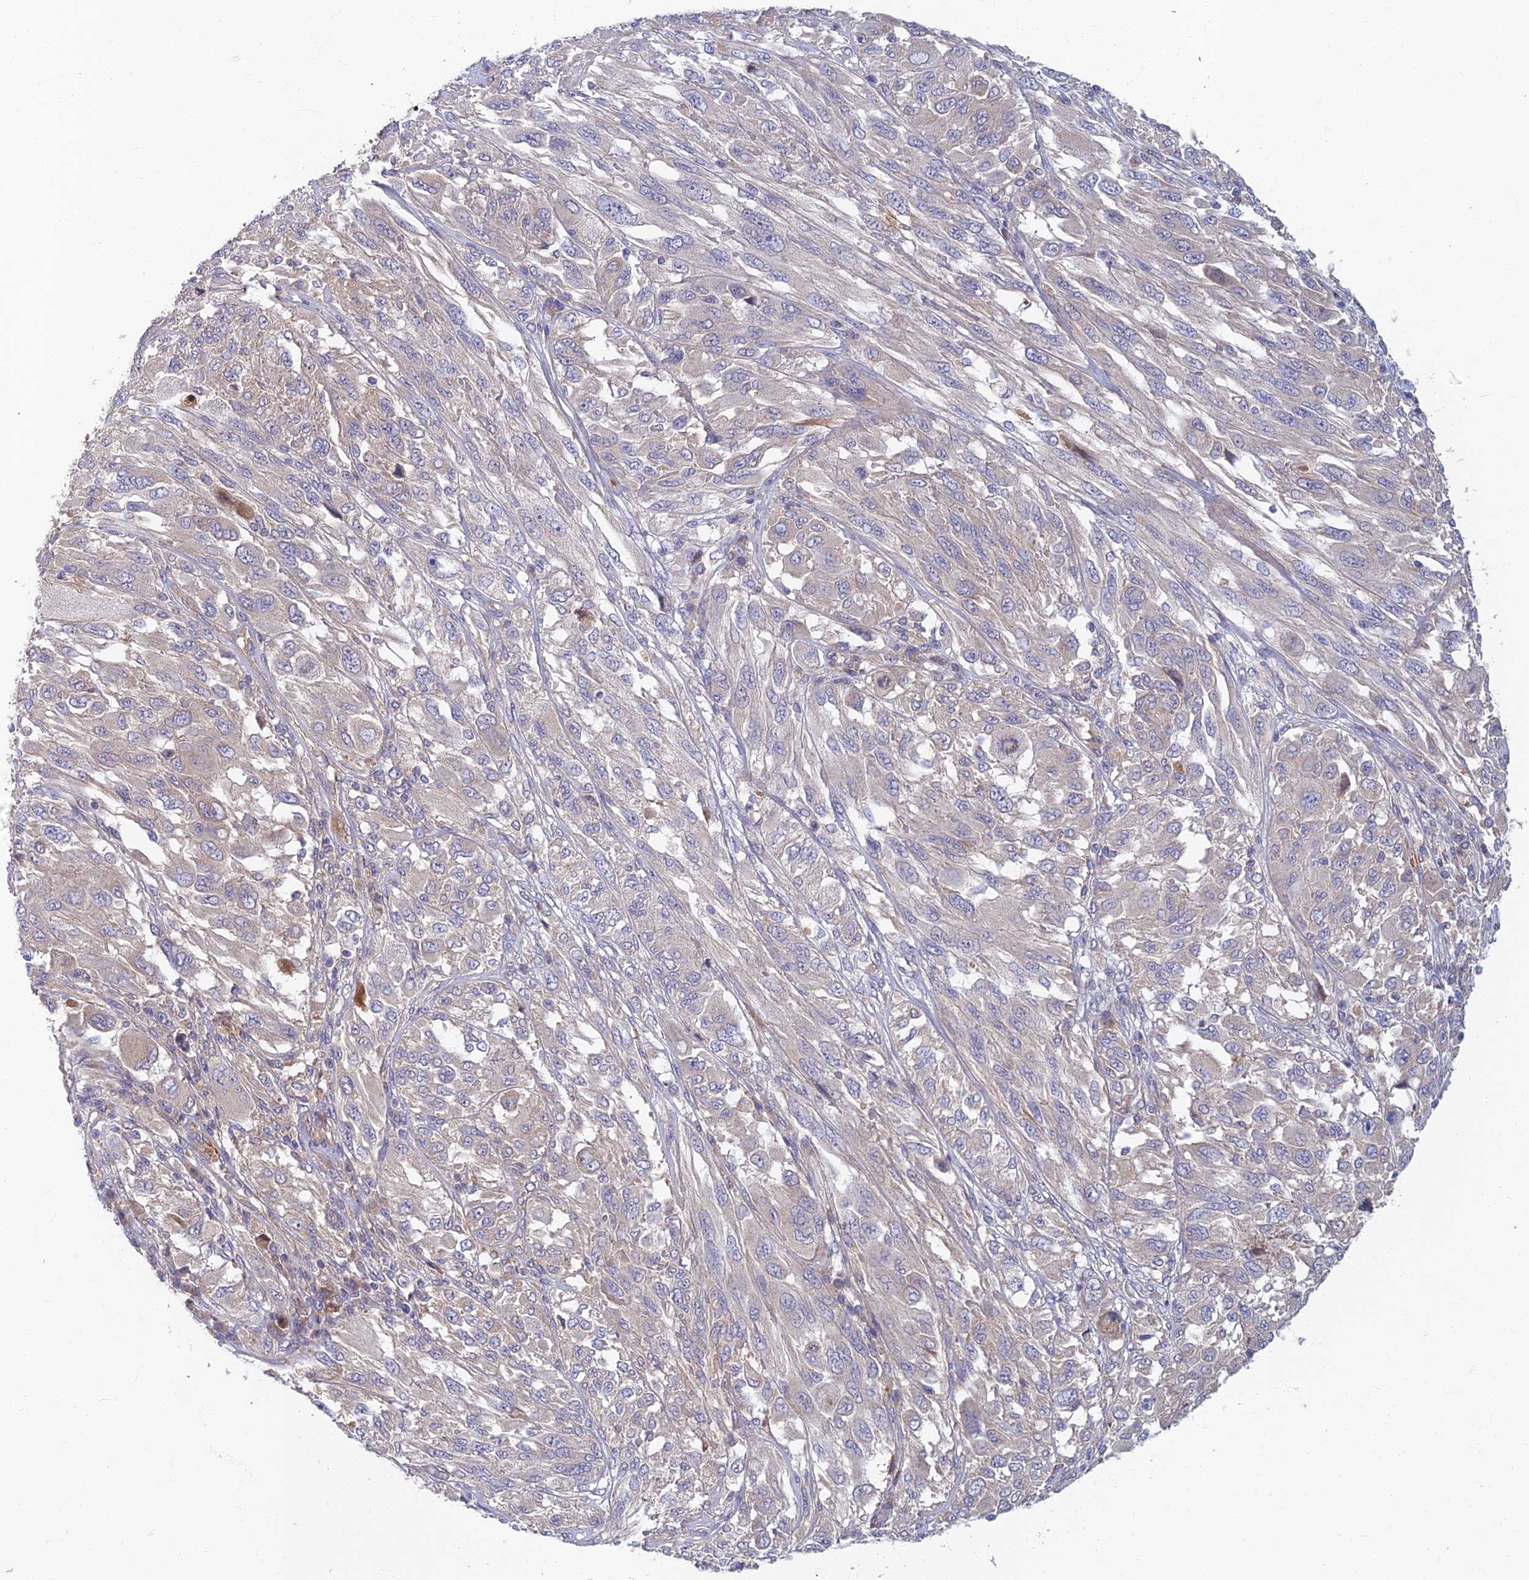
{"staining": {"intensity": "negative", "quantity": "none", "location": "none"}, "tissue": "melanoma", "cell_type": "Tumor cells", "image_type": "cancer", "snomed": [{"axis": "morphology", "description": "Malignant melanoma, NOS"}, {"axis": "topography", "description": "Skin"}], "caption": "DAB (3,3'-diaminobenzidine) immunohistochemical staining of malignant melanoma demonstrates no significant expression in tumor cells.", "gene": "SOGA1", "patient": {"sex": "female", "age": 91}}